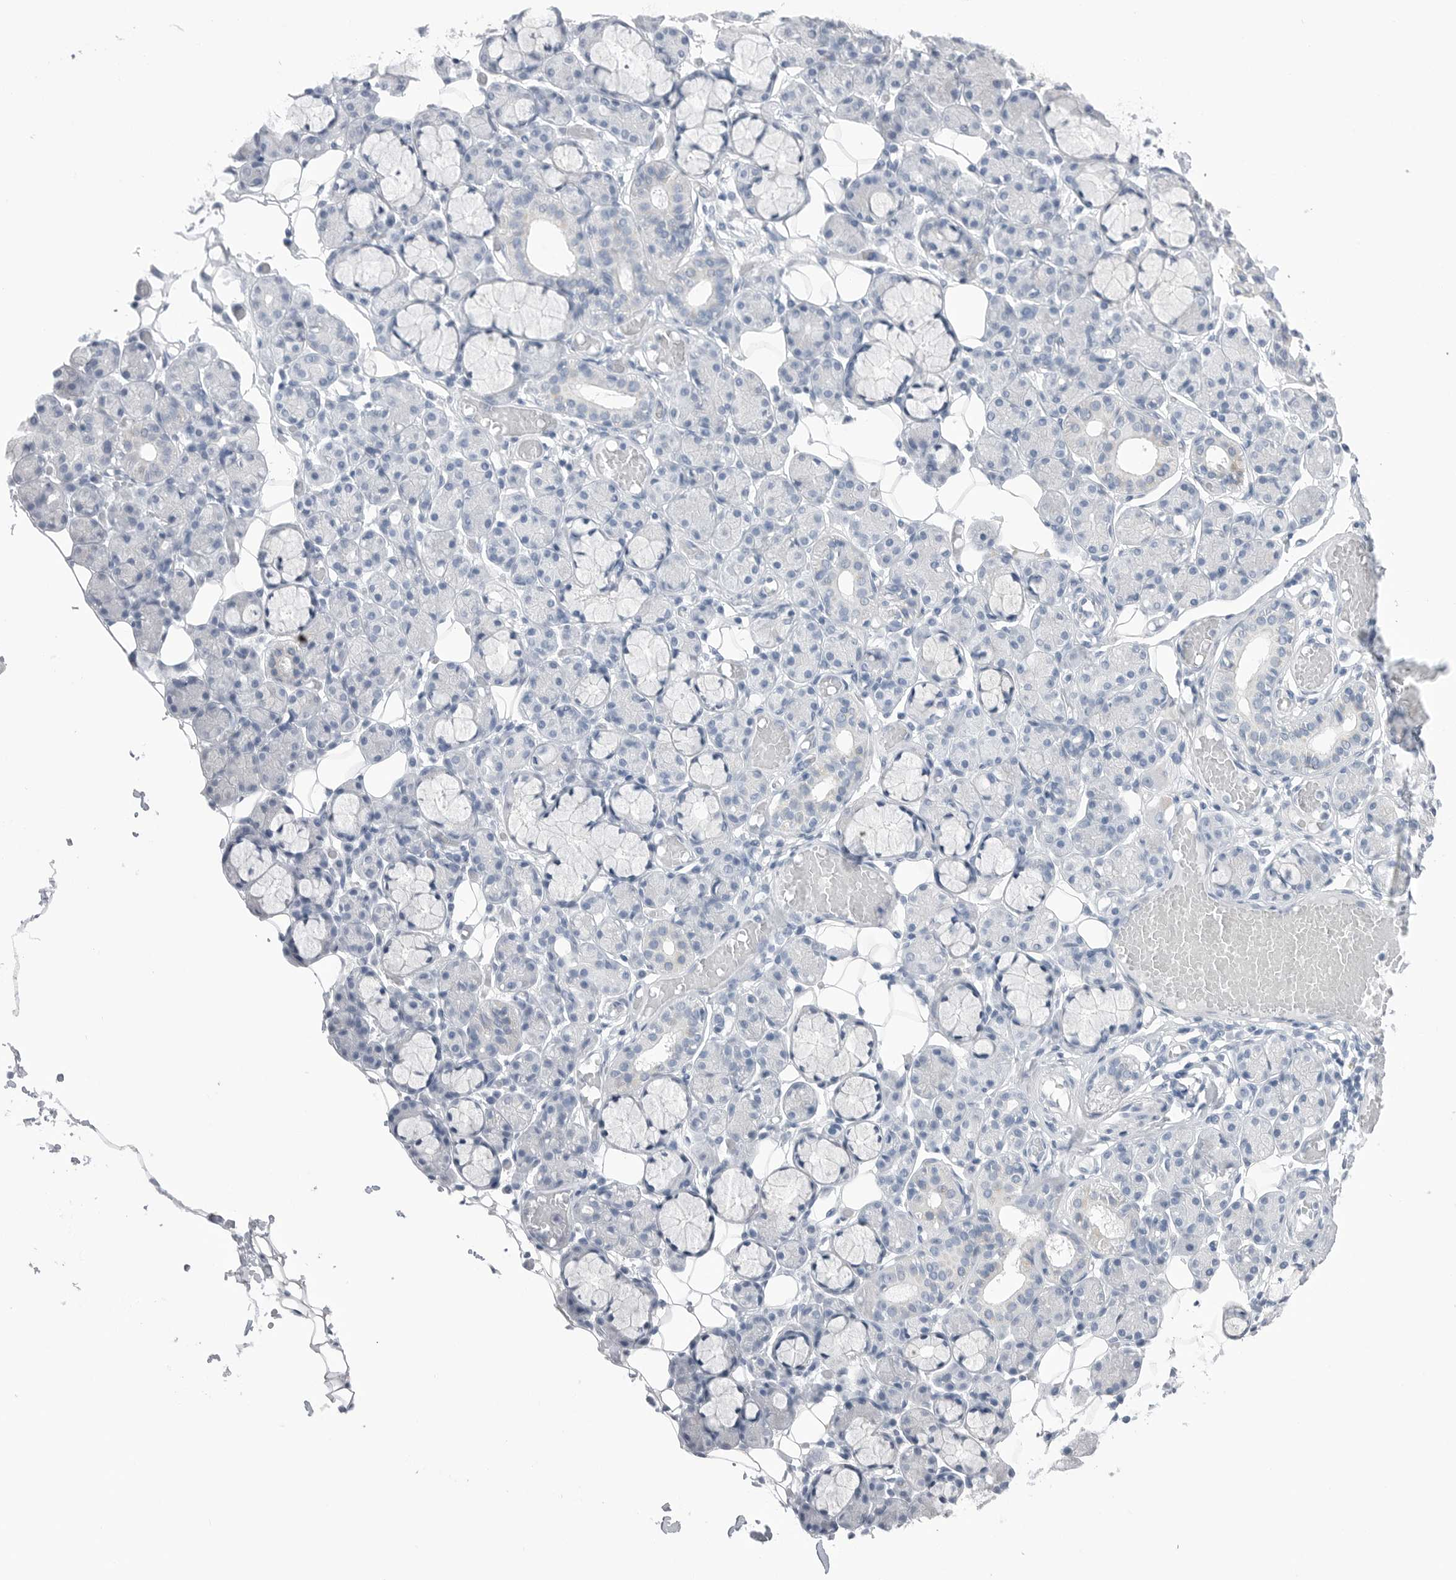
{"staining": {"intensity": "negative", "quantity": "none", "location": "none"}, "tissue": "salivary gland", "cell_type": "Glandular cells", "image_type": "normal", "snomed": [{"axis": "morphology", "description": "Normal tissue, NOS"}, {"axis": "topography", "description": "Salivary gland"}], "caption": "High magnification brightfield microscopy of normal salivary gland stained with DAB (3,3'-diaminobenzidine) (brown) and counterstained with hematoxylin (blue): glandular cells show no significant staining. (Stains: DAB (3,3'-diaminobenzidine) IHC with hematoxylin counter stain, Microscopy: brightfield microscopy at high magnification).", "gene": "ABHD12", "patient": {"sex": "male", "age": 63}}